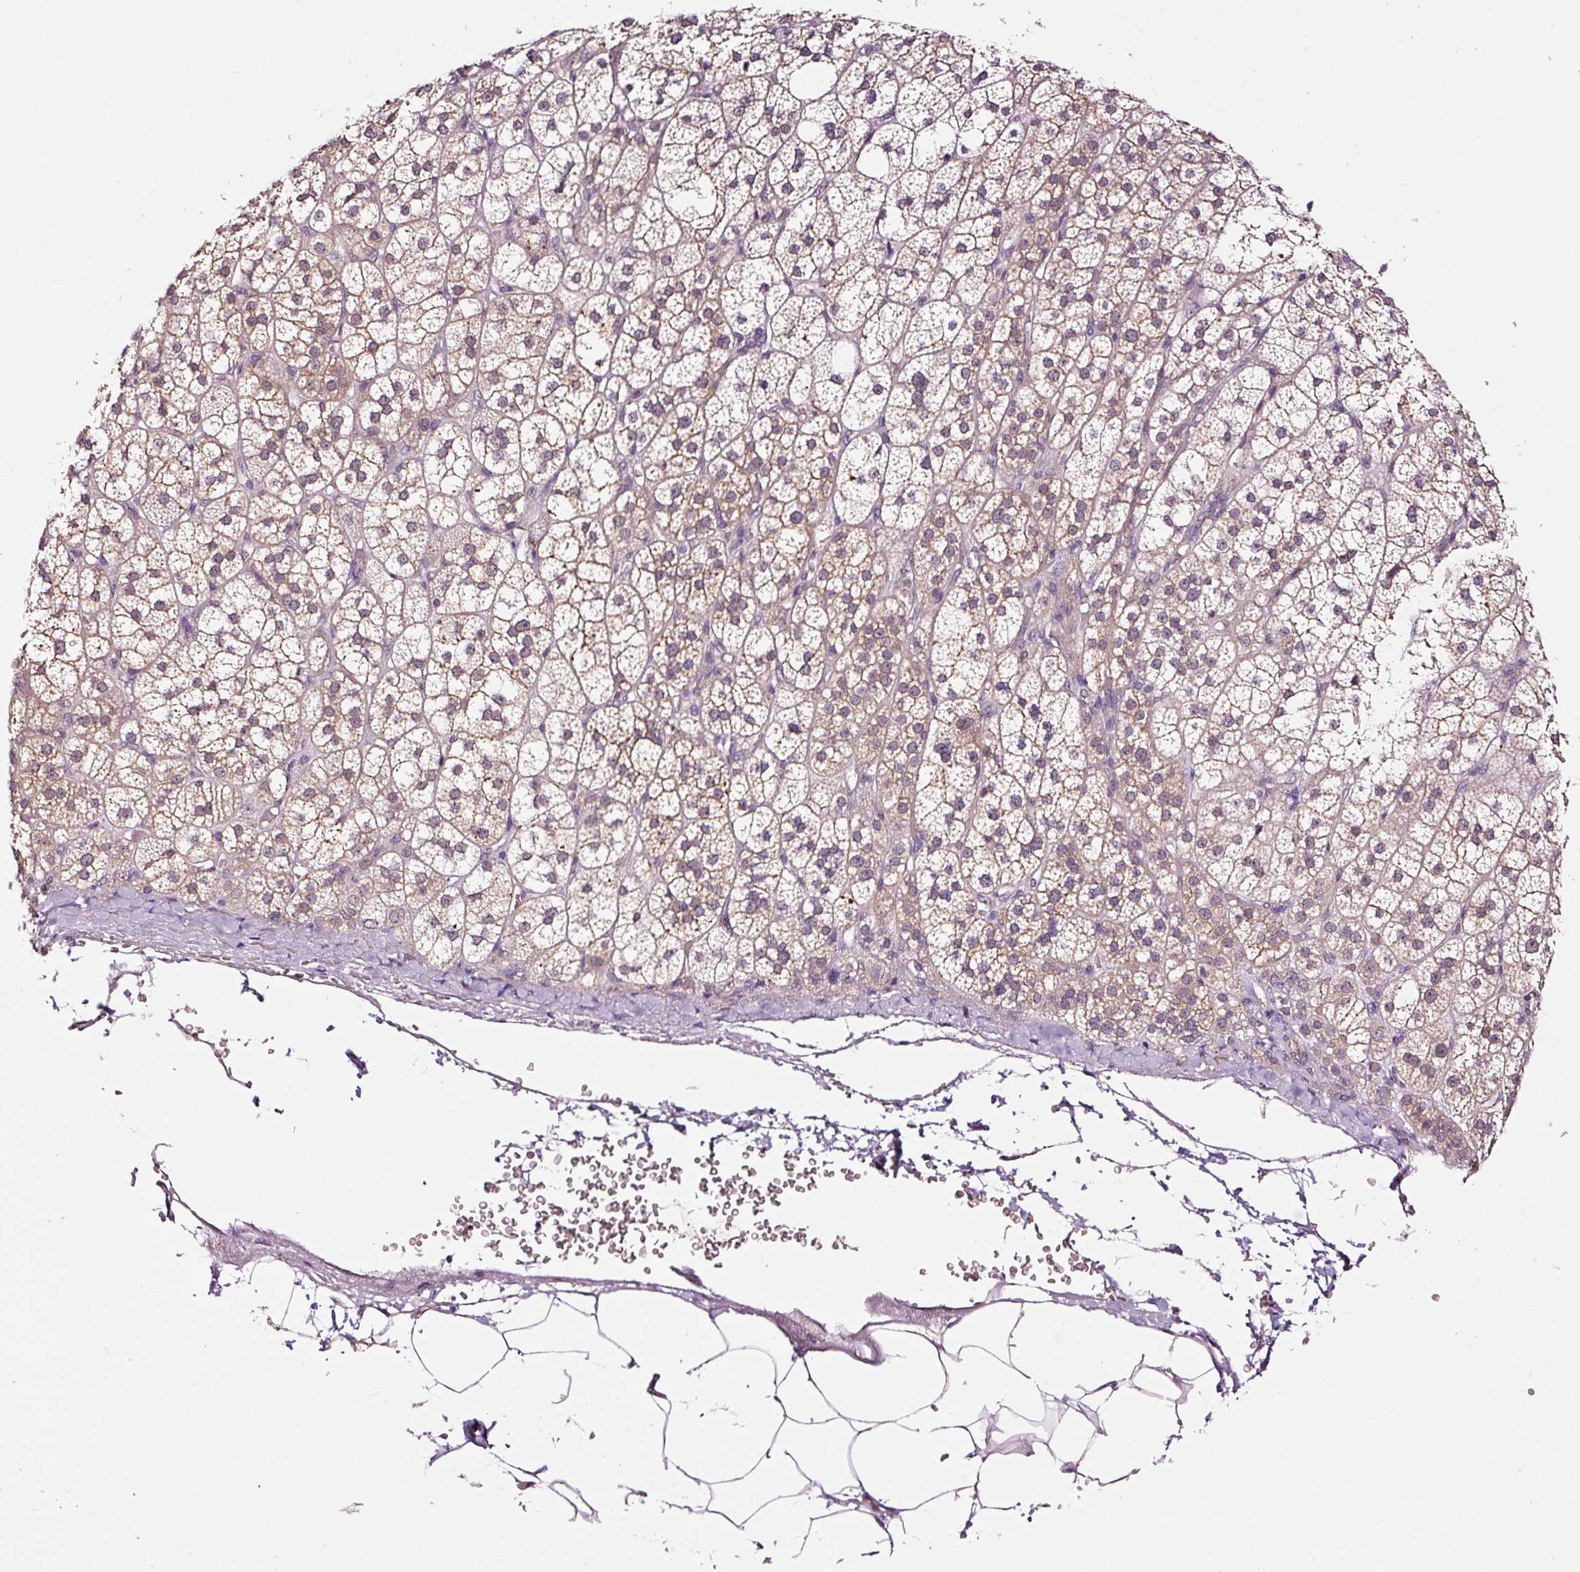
{"staining": {"intensity": "weak", "quantity": ">75%", "location": "cytoplasmic/membranous"}, "tissue": "adrenal gland", "cell_type": "Glandular cells", "image_type": "normal", "snomed": [{"axis": "morphology", "description": "Normal tissue, NOS"}, {"axis": "topography", "description": "Adrenal gland"}], "caption": "Immunohistochemistry (IHC) of normal human adrenal gland displays low levels of weak cytoplasmic/membranous positivity in about >75% of glandular cells. (IHC, brightfield microscopy, high magnification).", "gene": "ABCB4", "patient": {"sex": "female", "age": 60}}